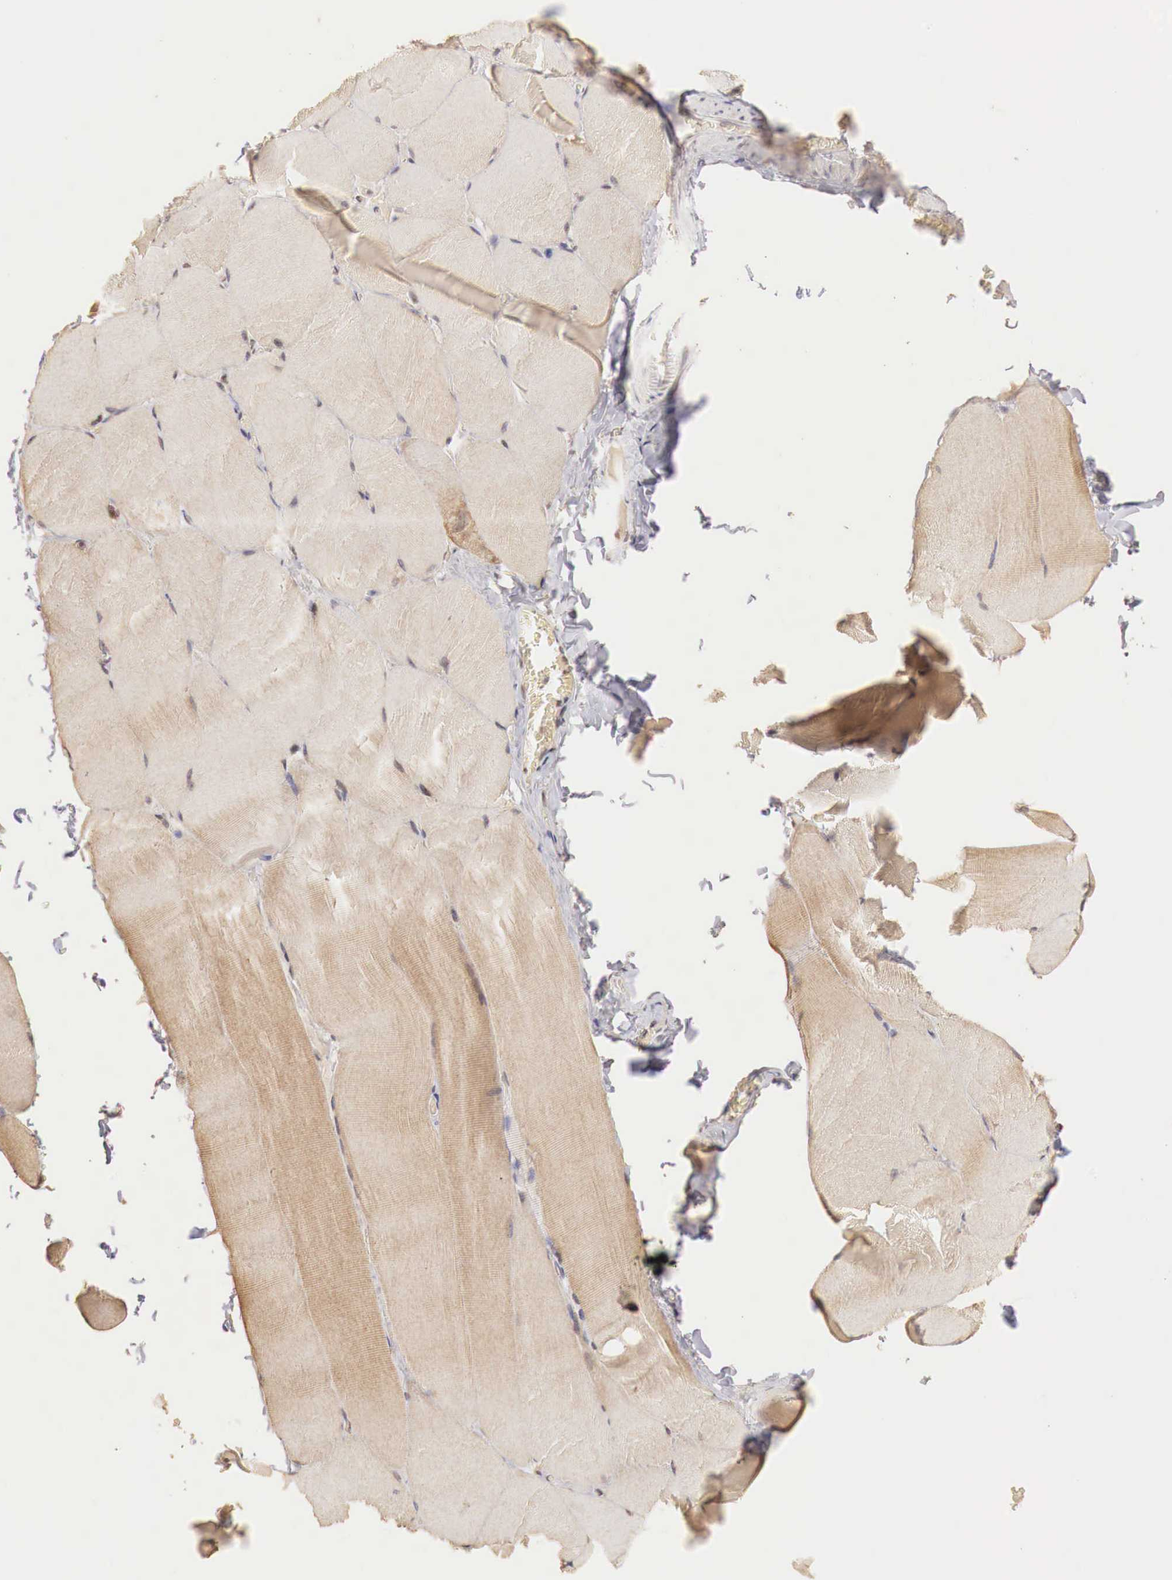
{"staining": {"intensity": "weak", "quantity": ">75%", "location": "cytoplasmic/membranous"}, "tissue": "skeletal muscle", "cell_type": "Myocytes", "image_type": "normal", "snomed": [{"axis": "morphology", "description": "Normal tissue, NOS"}, {"axis": "topography", "description": "Skeletal muscle"}], "caption": "Immunohistochemical staining of benign human skeletal muscle shows low levels of weak cytoplasmic/membranous staining in approximately >75% of myocytes.", "gene": "TBC1D9", "patient": {"sex": "male", "age": 71}}